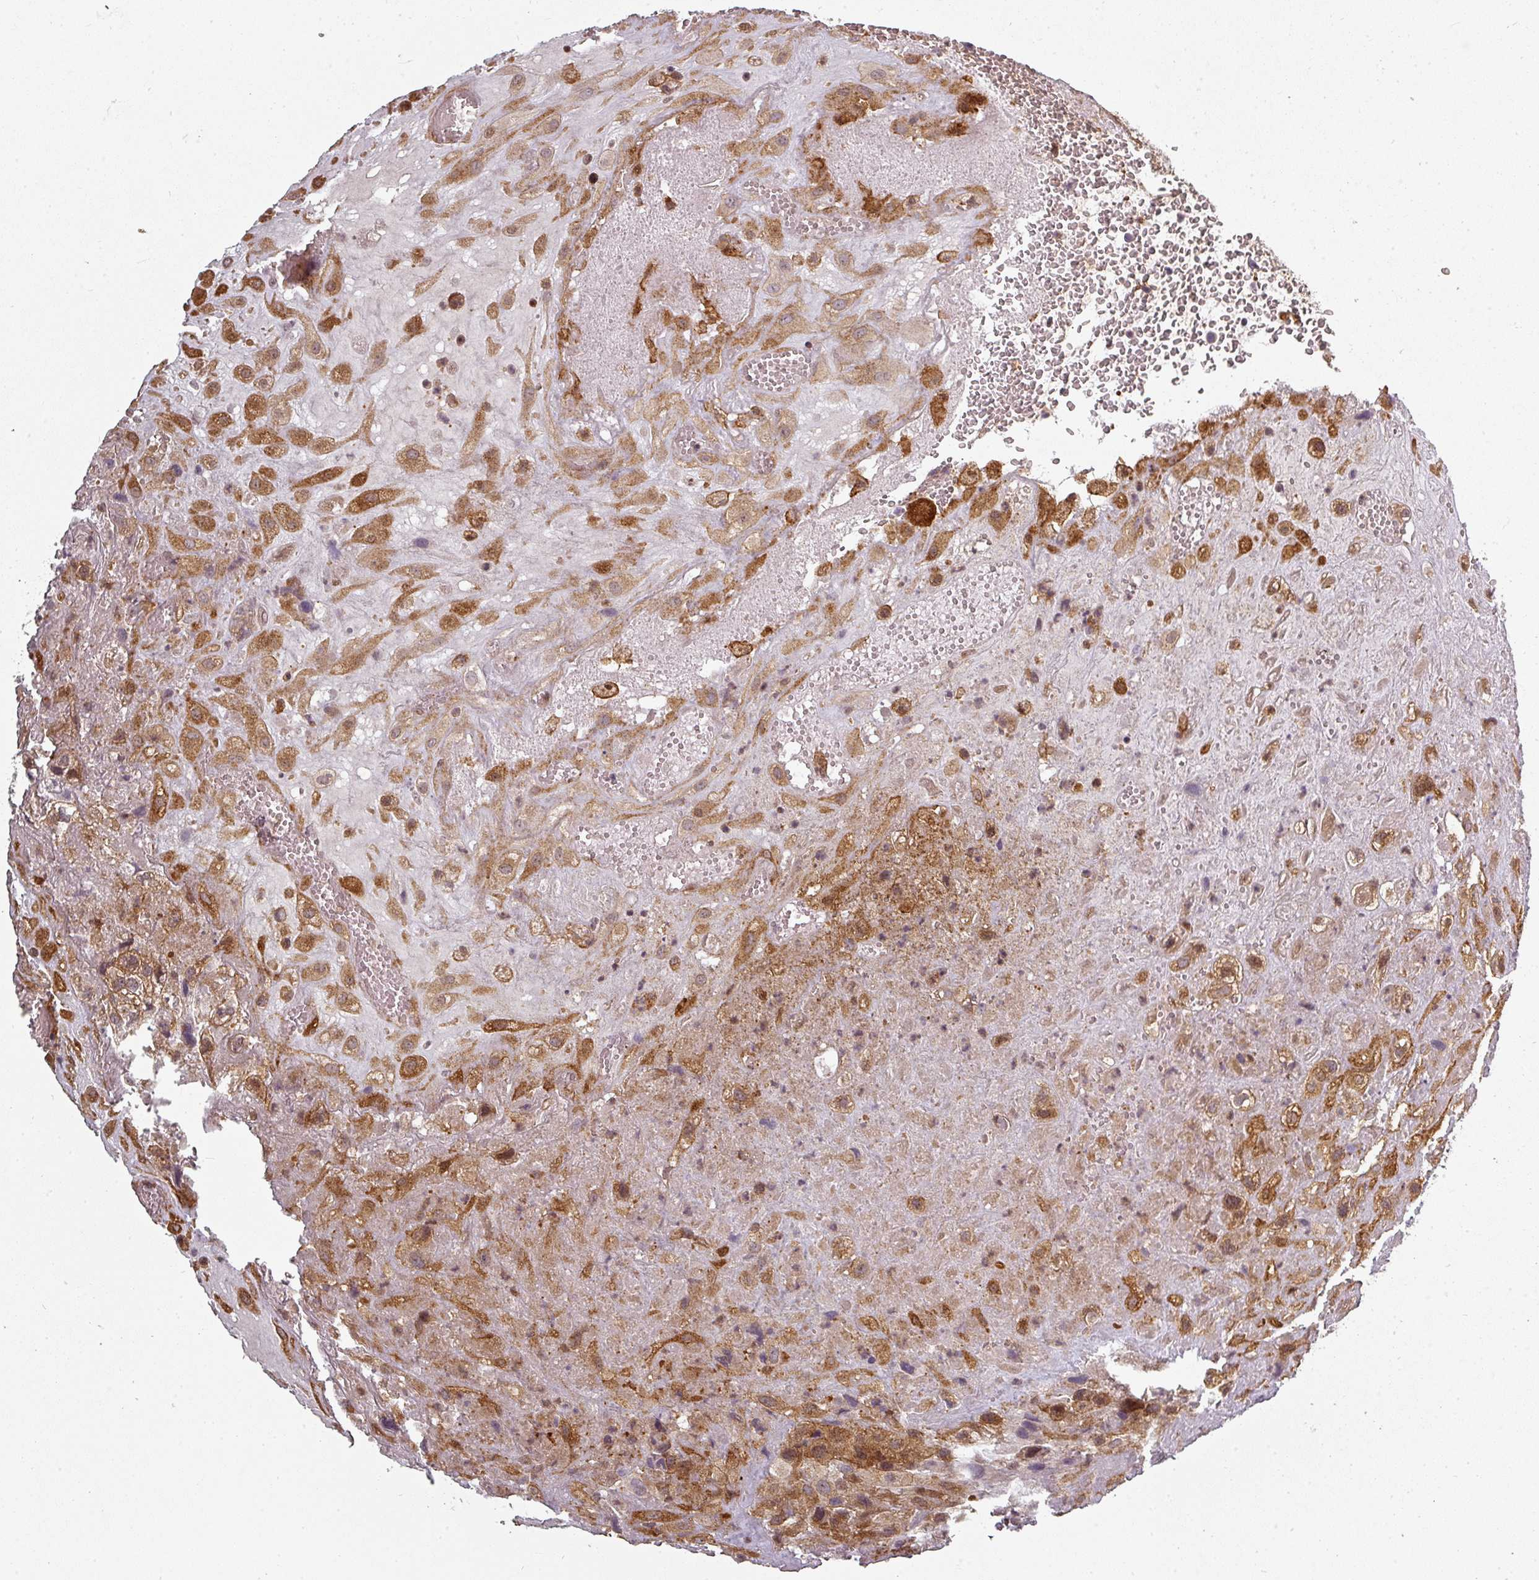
{"staining": {"intensity": "moderate", "quantity": ">75%", "location": "cytoplasmic/membranous"}, "tissue": "placenta", "cell_type": "Decidual cells", "image_type": "normal", "snomed": [{"axis": "morphology", "description": "Normal tissue, NOS"}, {"axis": "topography", "description": "Placenta"}], "caption": "IHC (DAB) staining of normal human placenta reveals moderate cytoplasmic/membranous protein staining in approximately >75% of decidual cells.", "gene": "CLIC1", "patient": {"sex": "female", "age": 35}}